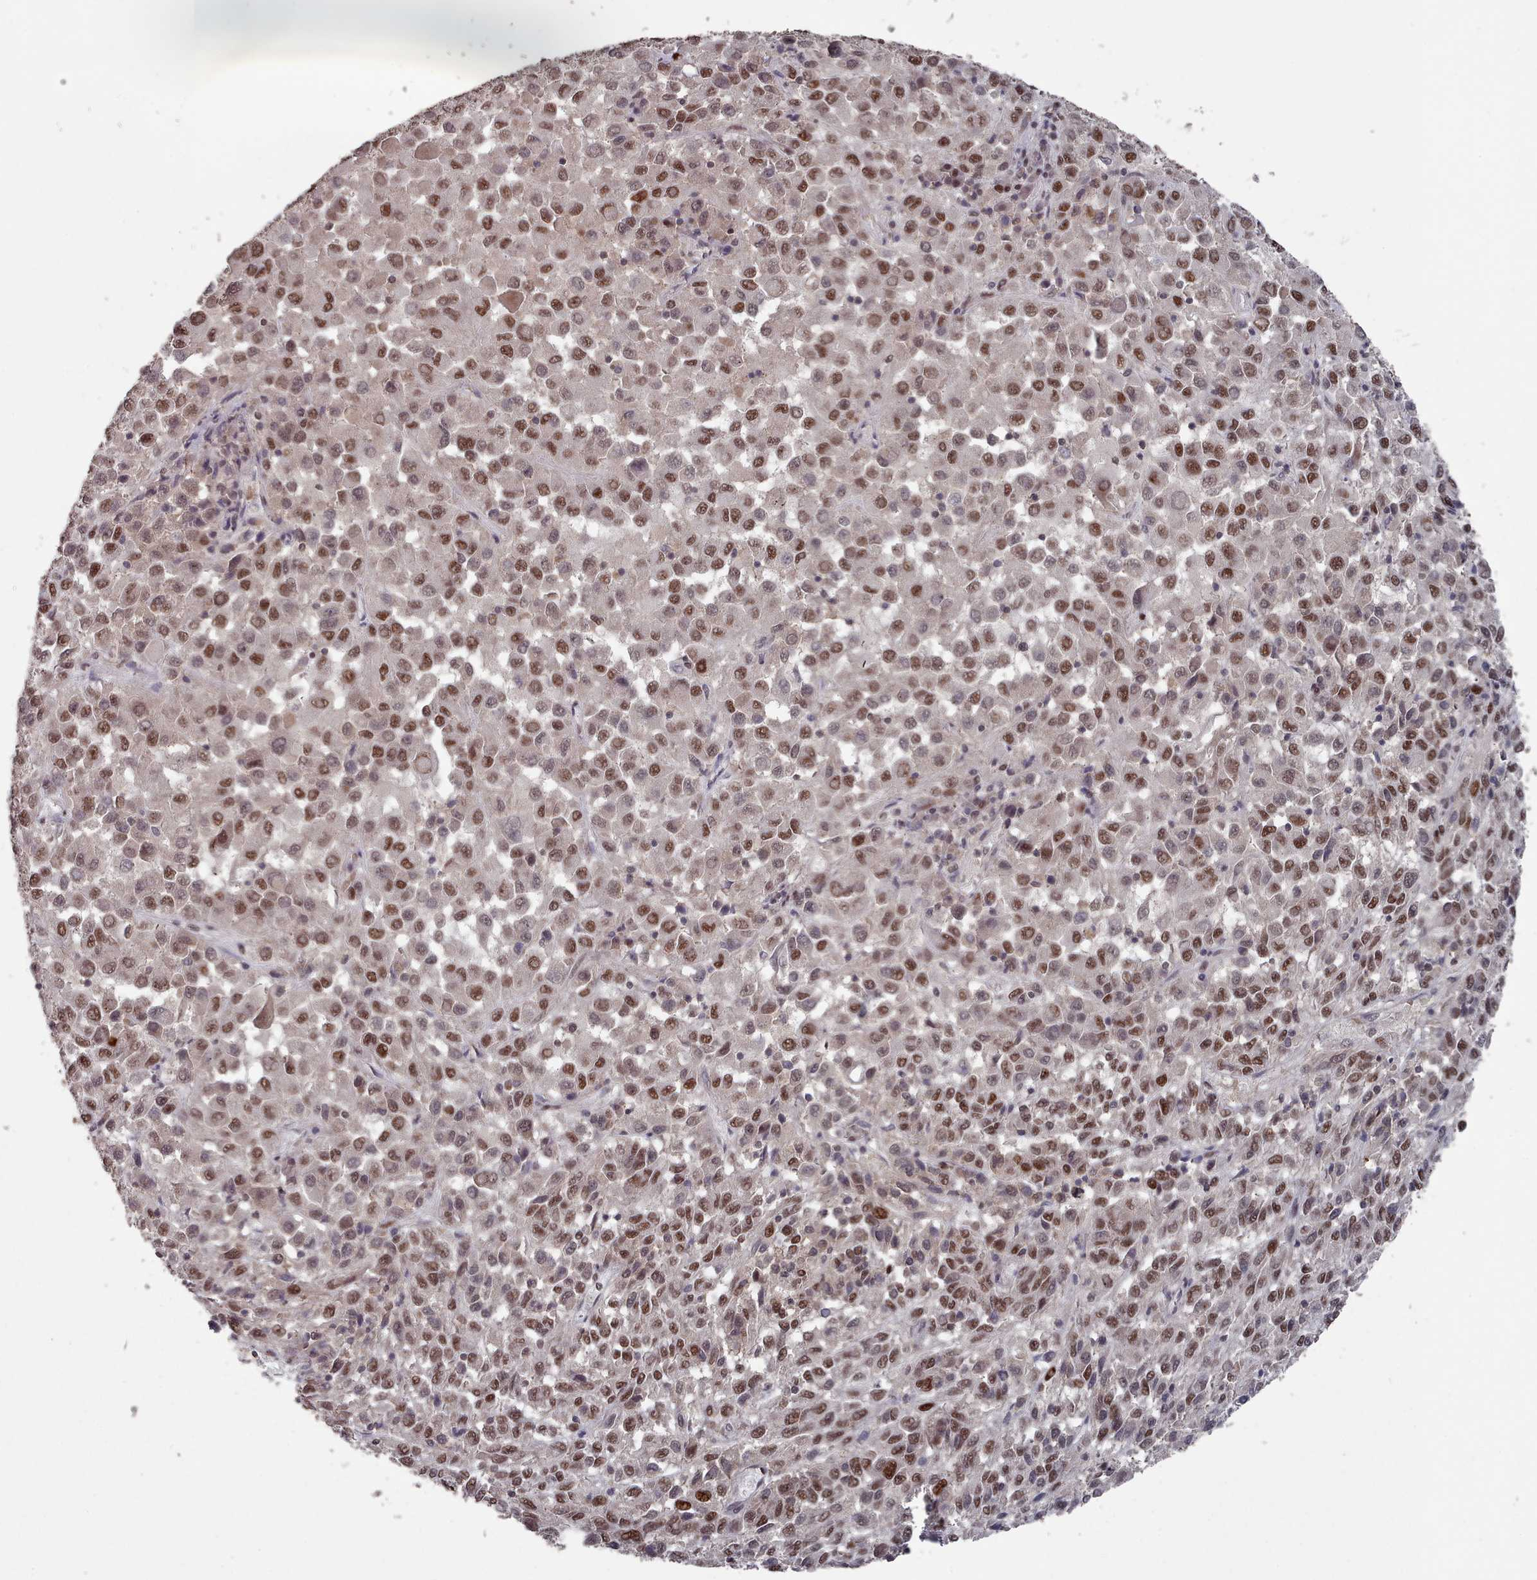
{"staining": {"intensity": "moderate", "quantity": ">75%", "location": "nuclear"}, "tissue": "melanoma", "cell_type": "Tumor cells", "image_type": "cancer", "snomed": [{"axis": "morphology", "description": "Malignant melanoma, Metastatic site"}, {"axis": "topography", "description": "Lung"}], "caption": "This micrograph exhibits melanoma stained with immunohistochemistry to label a protein in brown. The nuclear of tumor cells show moderate positivity for the protein. Nuclei are counter-stained blue.", "gene": "PNRC2", "patient": {"sex": "male", "age": 64}}